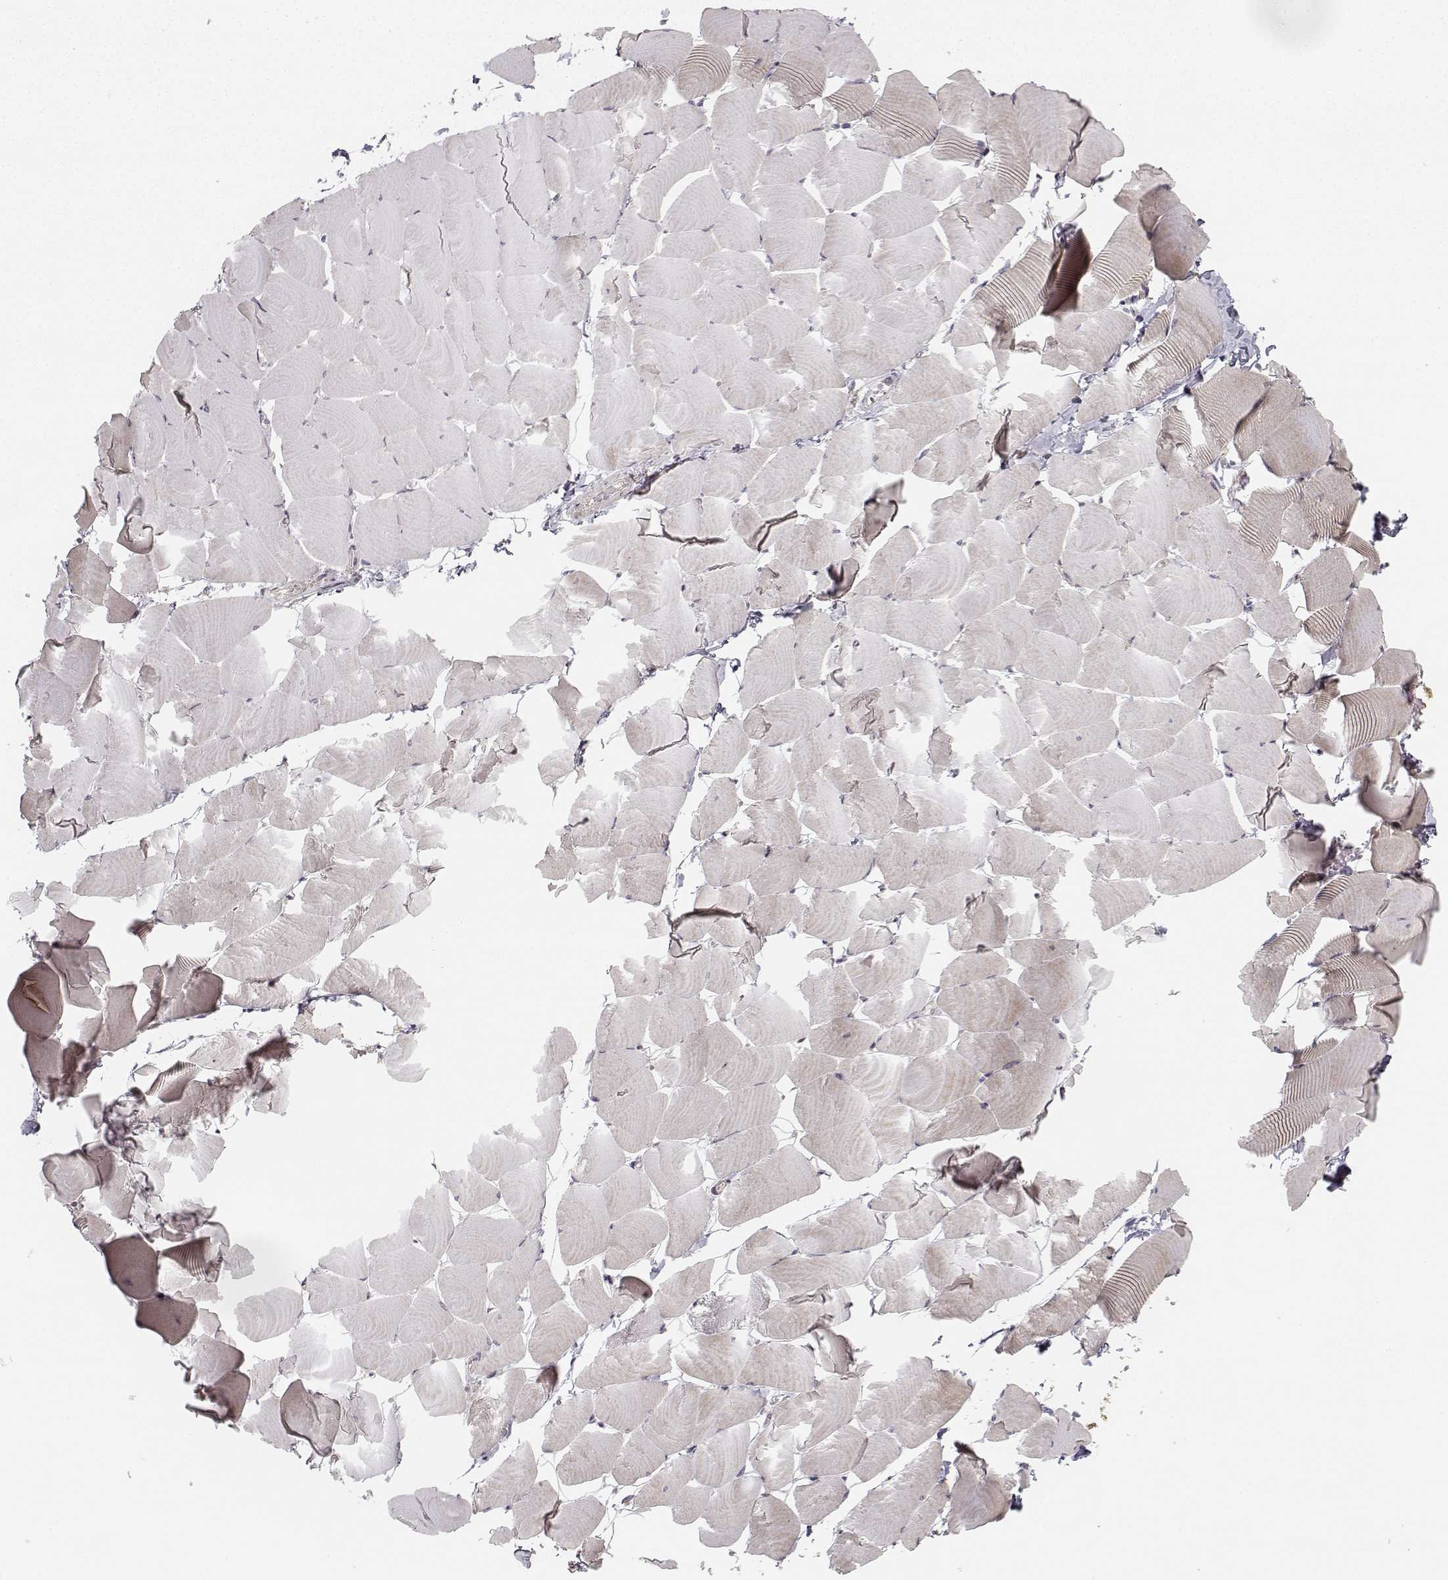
{"staining": {"intensity": "negative", "quantity": "none", "location": "none"}, "tissue": "skeletal muscle", "cell_type": "Myocytes", "image_type": "normal", "snomed": [{"axis": "morphology", "description": "Normal tissue, NOS"}, {"axis": "topography", "description": "Skeletal muscle"}], "caption": "This histopathology image is of benign skeletal muscle stained with immunohistochemistry to label a protein in brown with the nuclei are counter-stained blue. There is no staining in myocytes. (DAB (3,3'-diaminobenzidine) immunohistochemistry (IHC), high magnification).", "gene": "MED12L", "patient": {"sex": "male", "age": 25}}